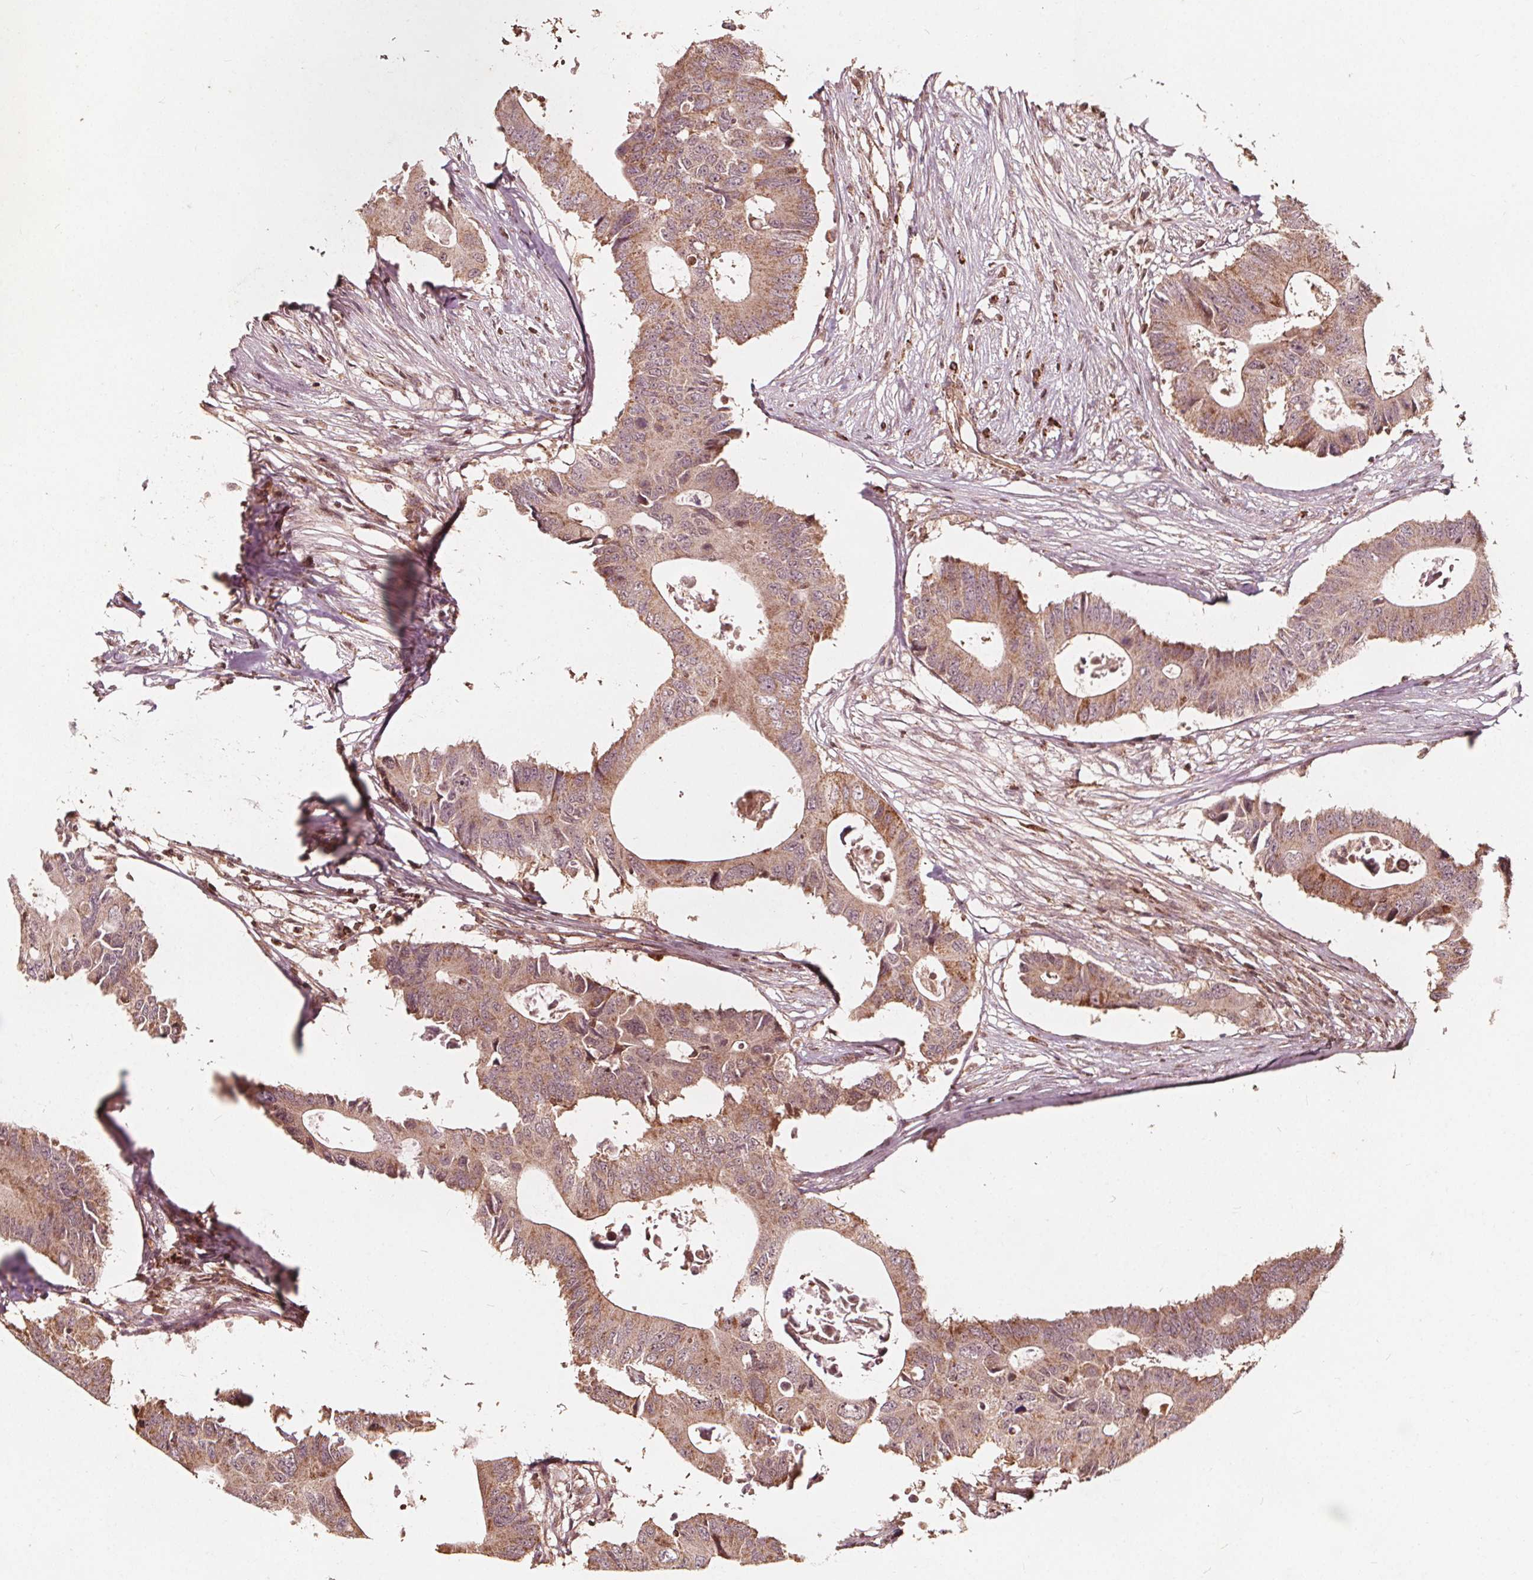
{"staining": {"intensity": "moderate", "quantity": ">75%", "location": "cytoplasmic/membranous"}, "tissue": "colorectal cancer", "cell_type": "Tumor cells", "image_type": "cancer", "snomed": [{"axis": "morphology", "description": "Adenocarcinoma, NOS"}, {"axis": "topography", "description": "Colon"}], "caption": "IHC (DAB) staining of human adenocarcinoma (colorectal) shows moderate cytoplasmic/membranous protein staining in about >75% of tumor cells. (DAB (3,3'-diaminobenzidine) IHC with brightfield microscopy, high magnification).", "gene": "AIP", "patient": {"sex": "male", "age": 71}}